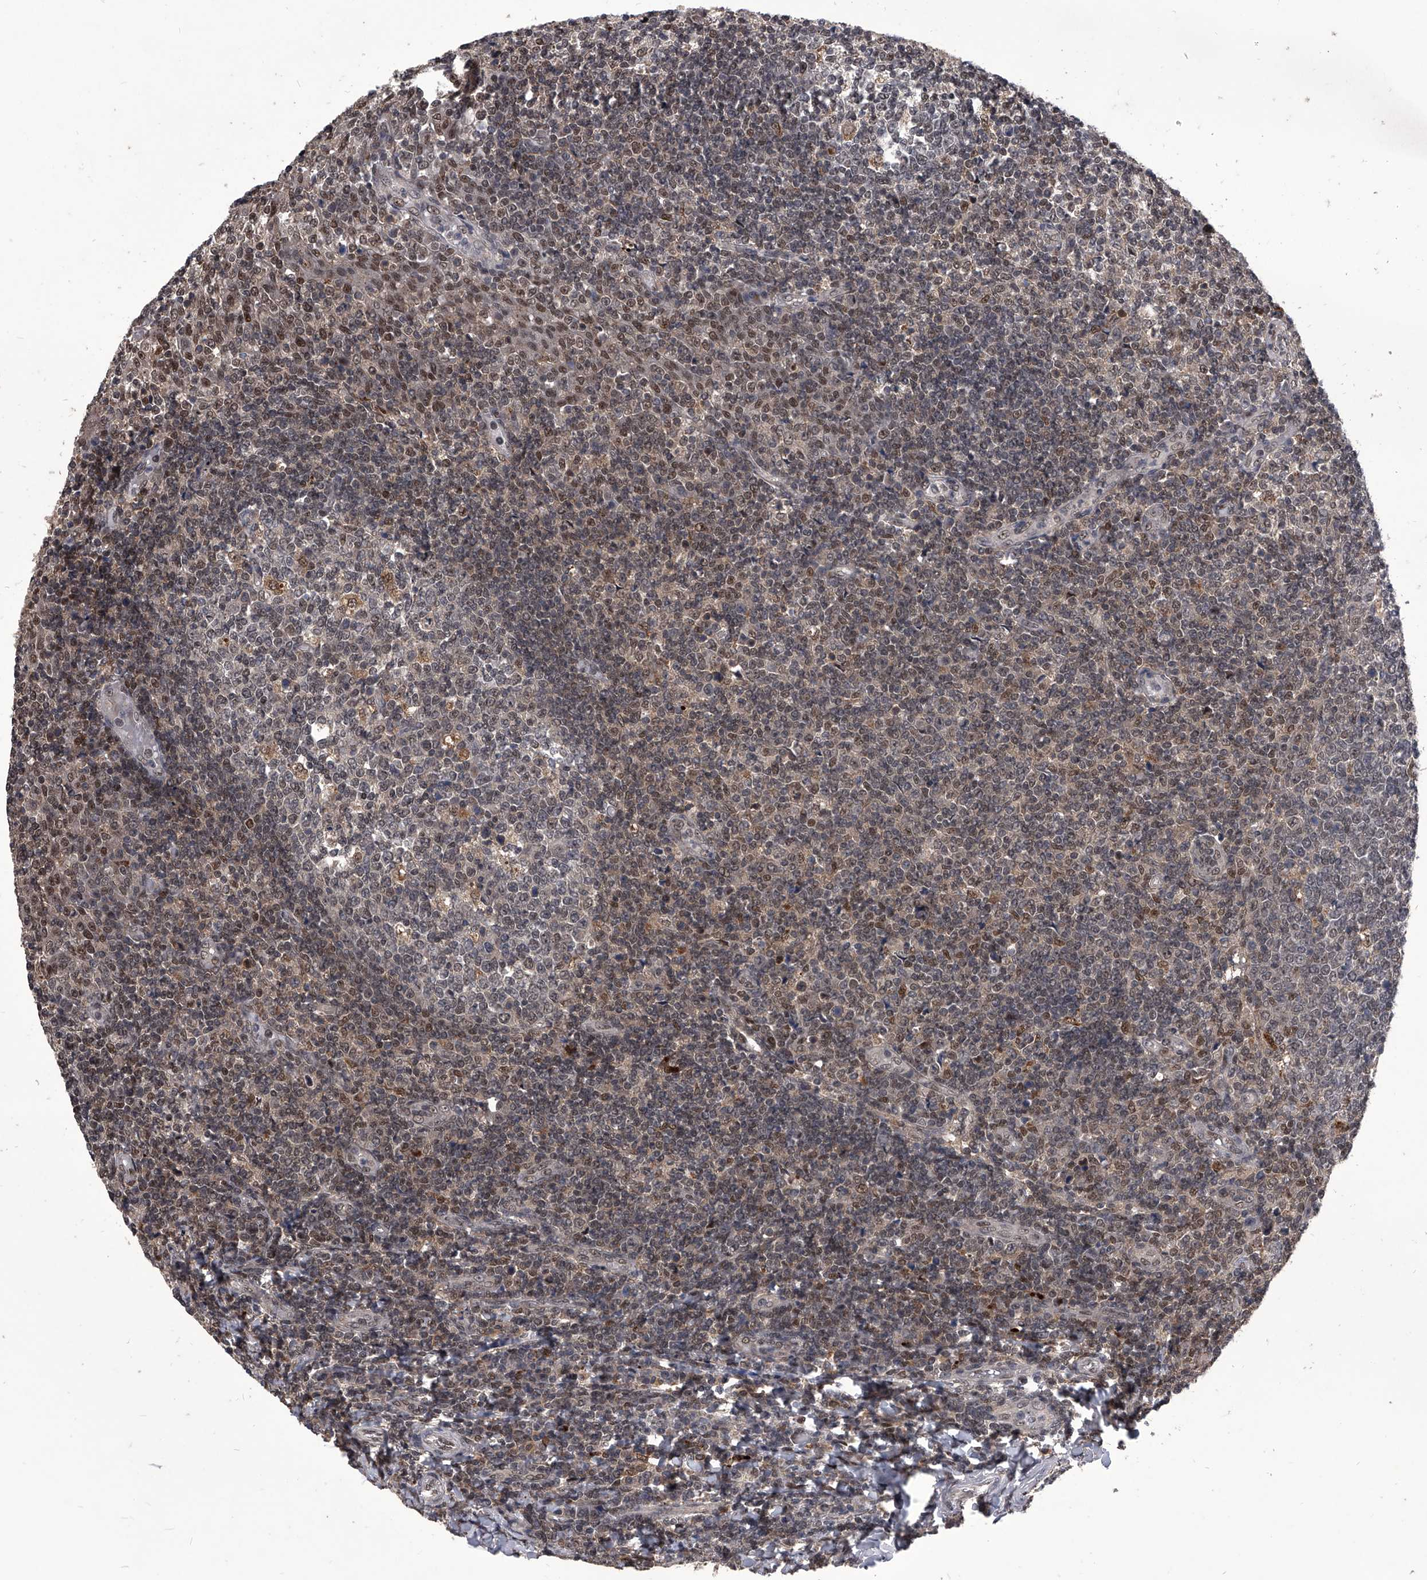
{"staining": {"intensity": "moderate", "quantity": "<25%", "location": "cytoplasmic/membranous,nuclear"}, "tissue": "tonsil", "cell_type": "Germinal center cells", "image_type": "normal", "snomed": [{"axis": "morphology", "description": "Normal tissue, NOS"}, {"axis": "topography", "description": "Tonsil"}], "caption": "Tonsil stained with a brown dye shows moderate cytoplasmic/membranous,nuclear positive staining in approximately <25% of germinal center cells.", "gene": "CMTR1", "patient": {"sex": "female", "age": 19}}